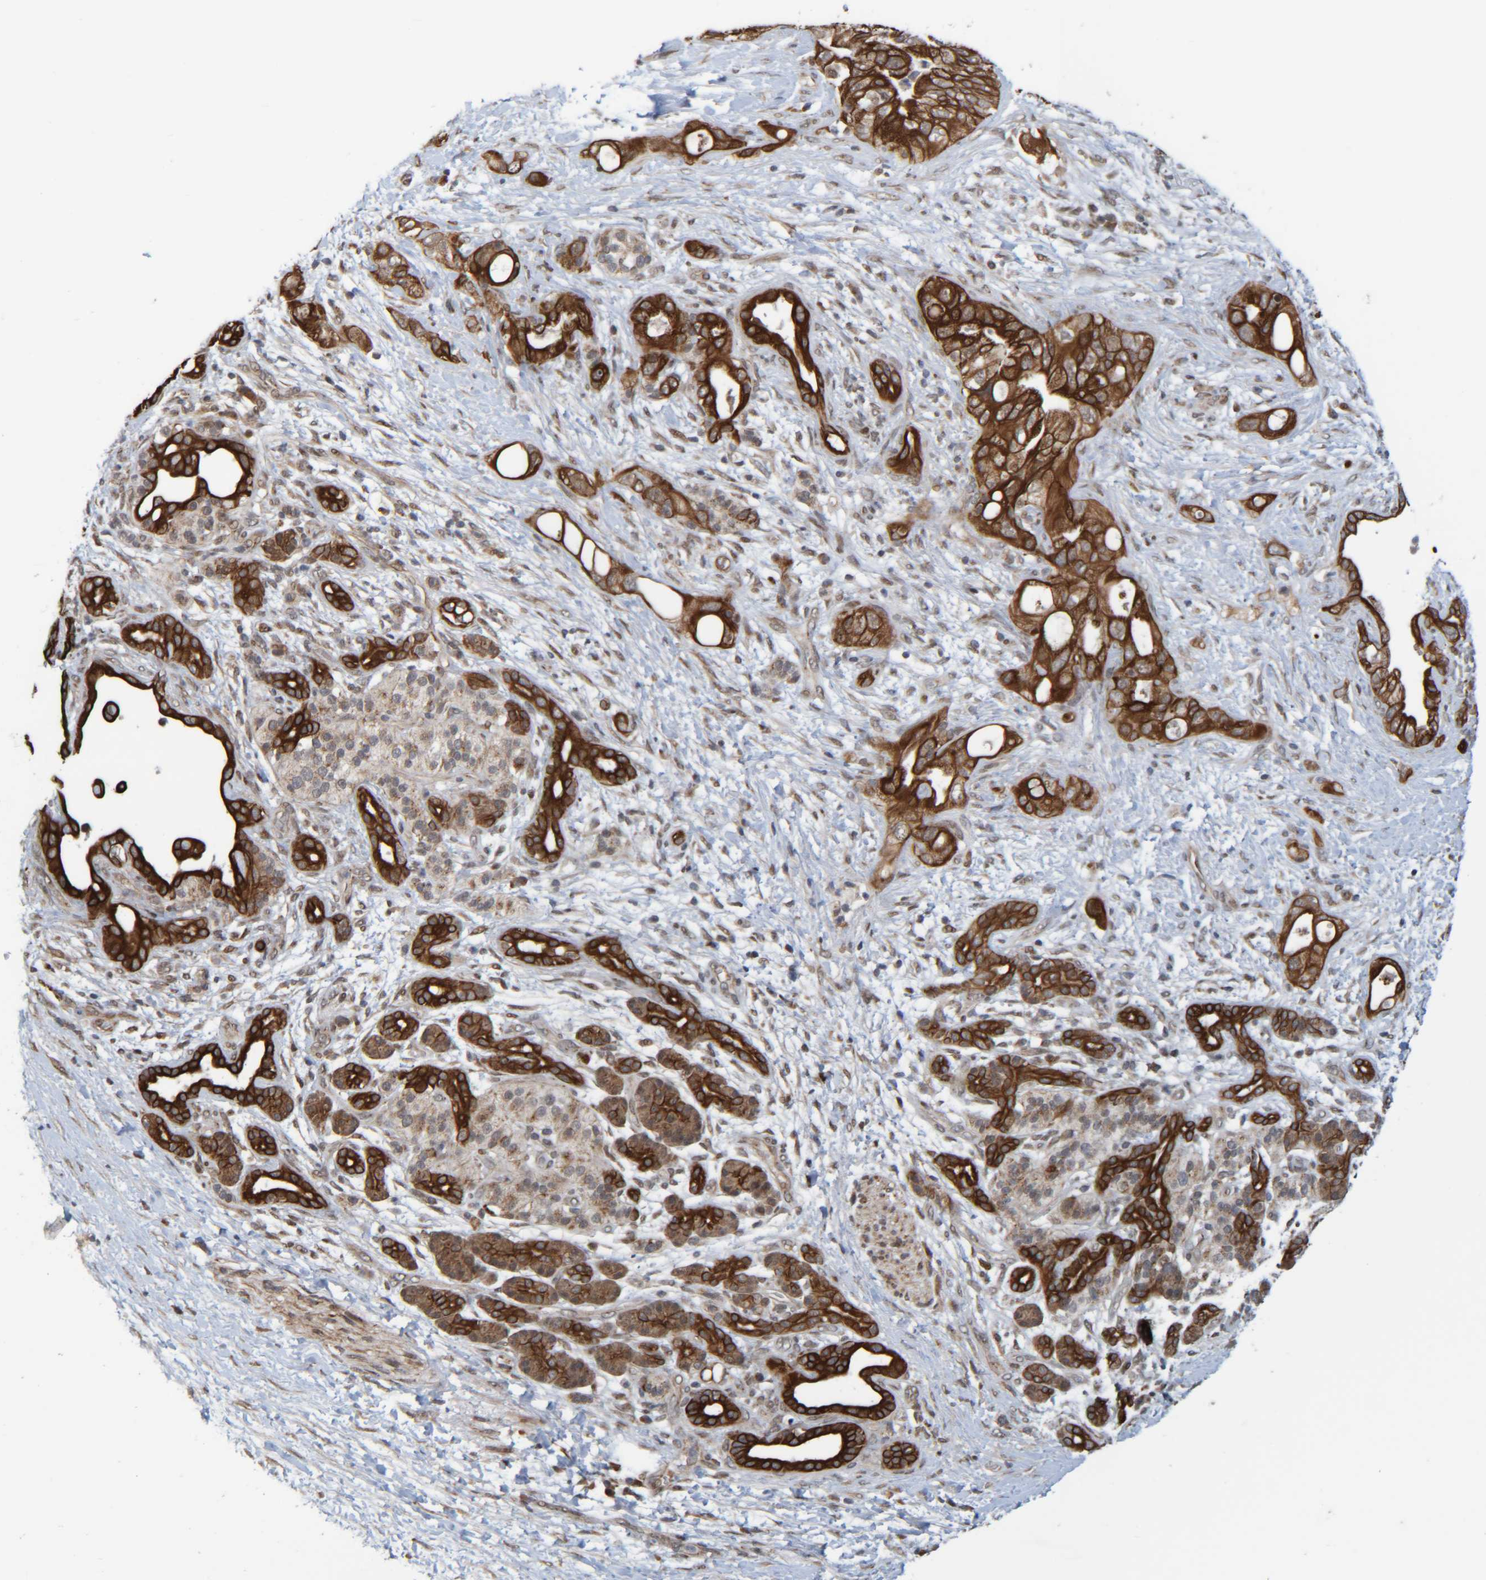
{"staining": {"intensity": "strong", "quantity": ">75%", "location": "cytoplasmic/membranous"}, "tissue": "pancreatic cancer", "cell_type": "Tumor cells", "image_type": "cancer", "snomed": [{"axis": "morphology", "description": "Adenocarcinoma, NOS"}, {"axis": "topography", "description": "Pancreas"}], "caption": "Pancreatic cancer (adenocarcinoma) was stained to show a protein in brown. There is high levels of strong cytoplasmic/membranous staining in approximately >75% of tumor cells.", "gene": "CCDC57", "patient": {"sex": "male", "age": 59}}